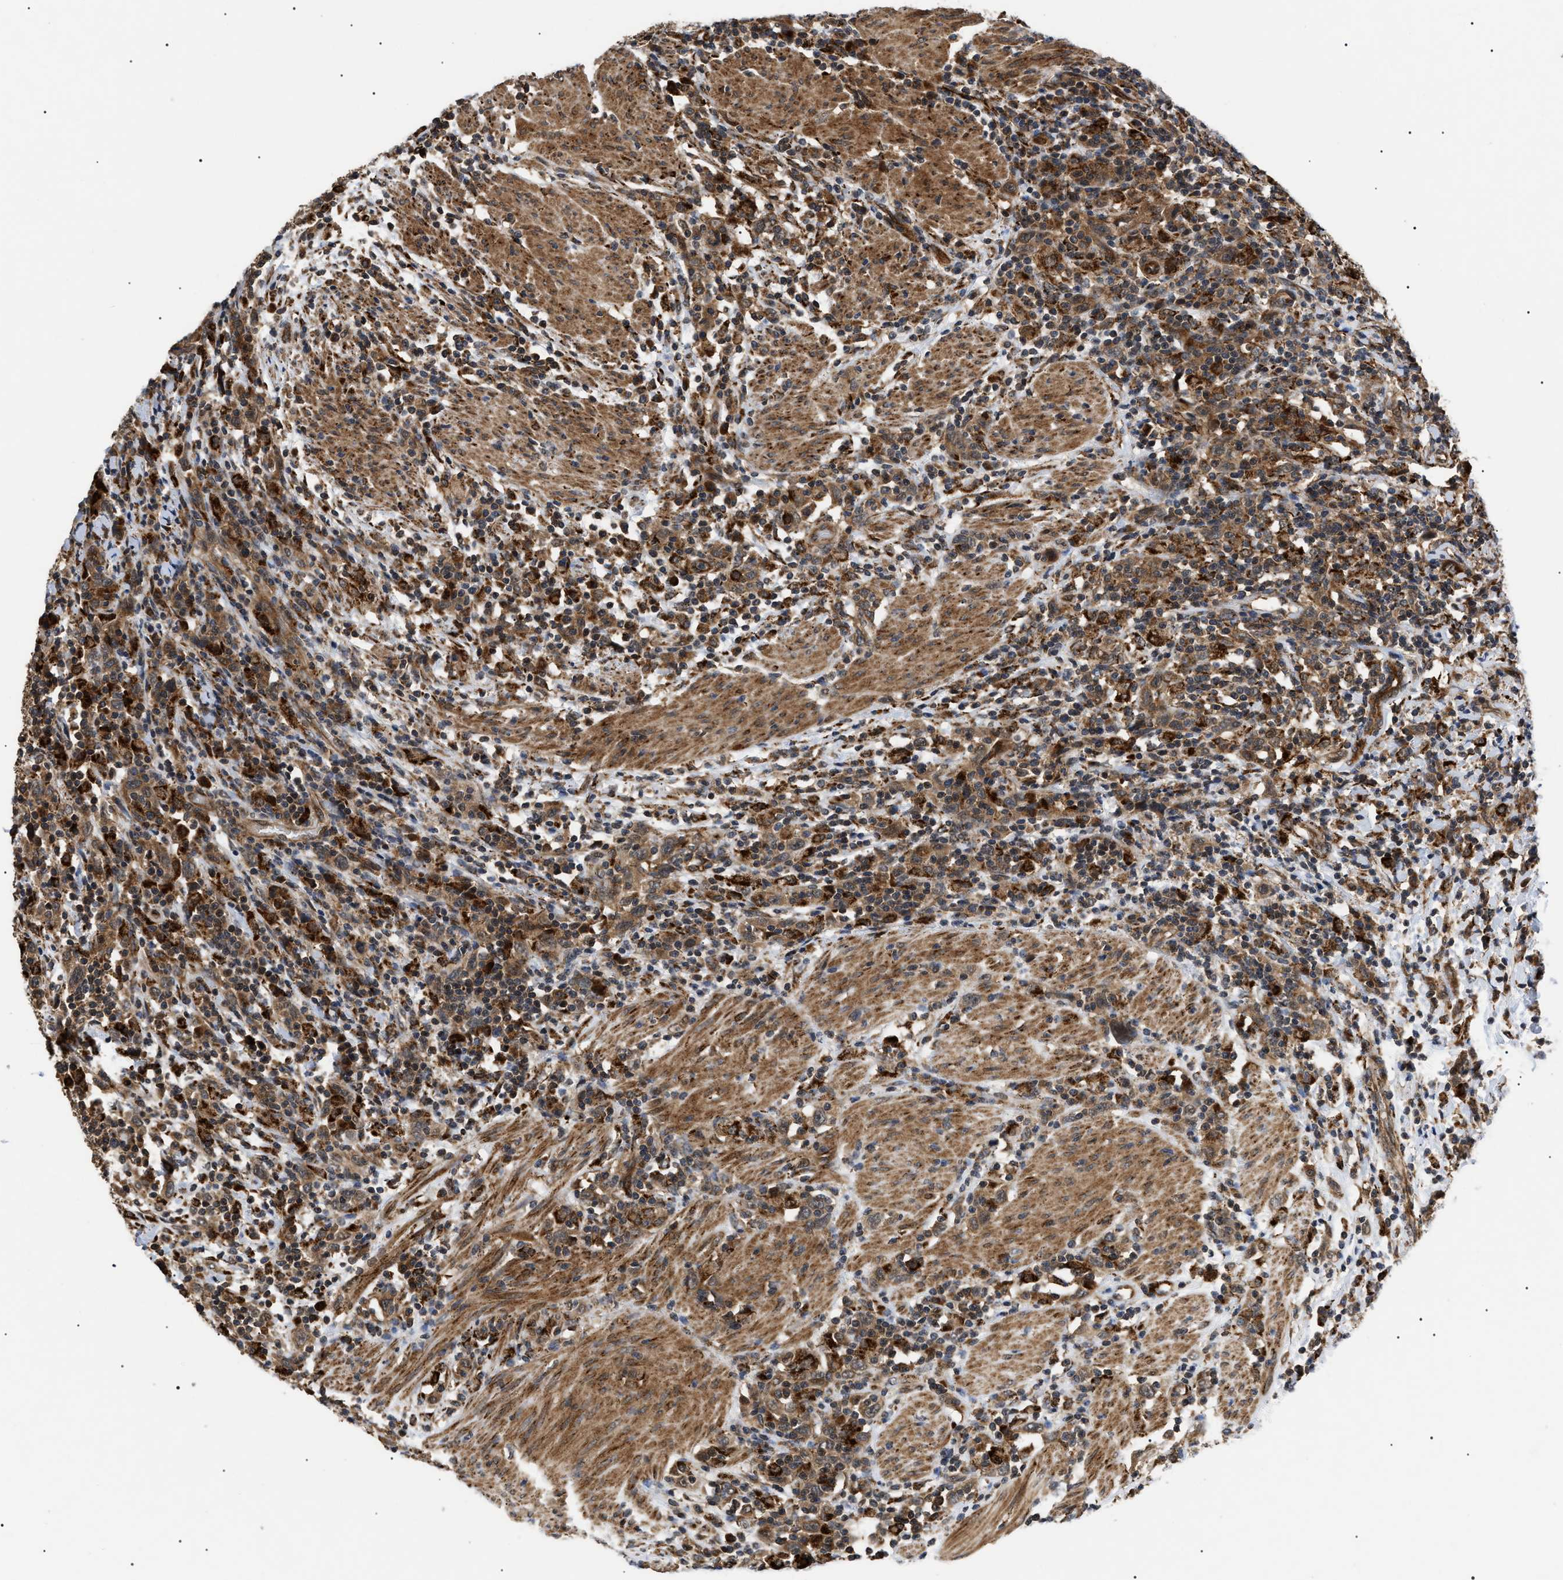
{"staining": {"intensity": "moderate", "quantity": ">75%", "location": "cytoplasmic/membranous"}, "tissue": "urothelial cancer", "cell_type": "Tumor cells", "image_type": "cancer", "snomed": [{"axis": "morphology", "description": "Urothelial carcinoma, High grade"}, {"axis": "topography", "description": "Urinary bladder"}], "caption": "High-grade urothelial carcinoma was stained to show a protein in brown. There is medium levels of moderate cytoplasmic/membranous staining in approximately >75% of tumor cells.", "gene": "ASTL", "patient": {"sex": "male", "age": 61}}